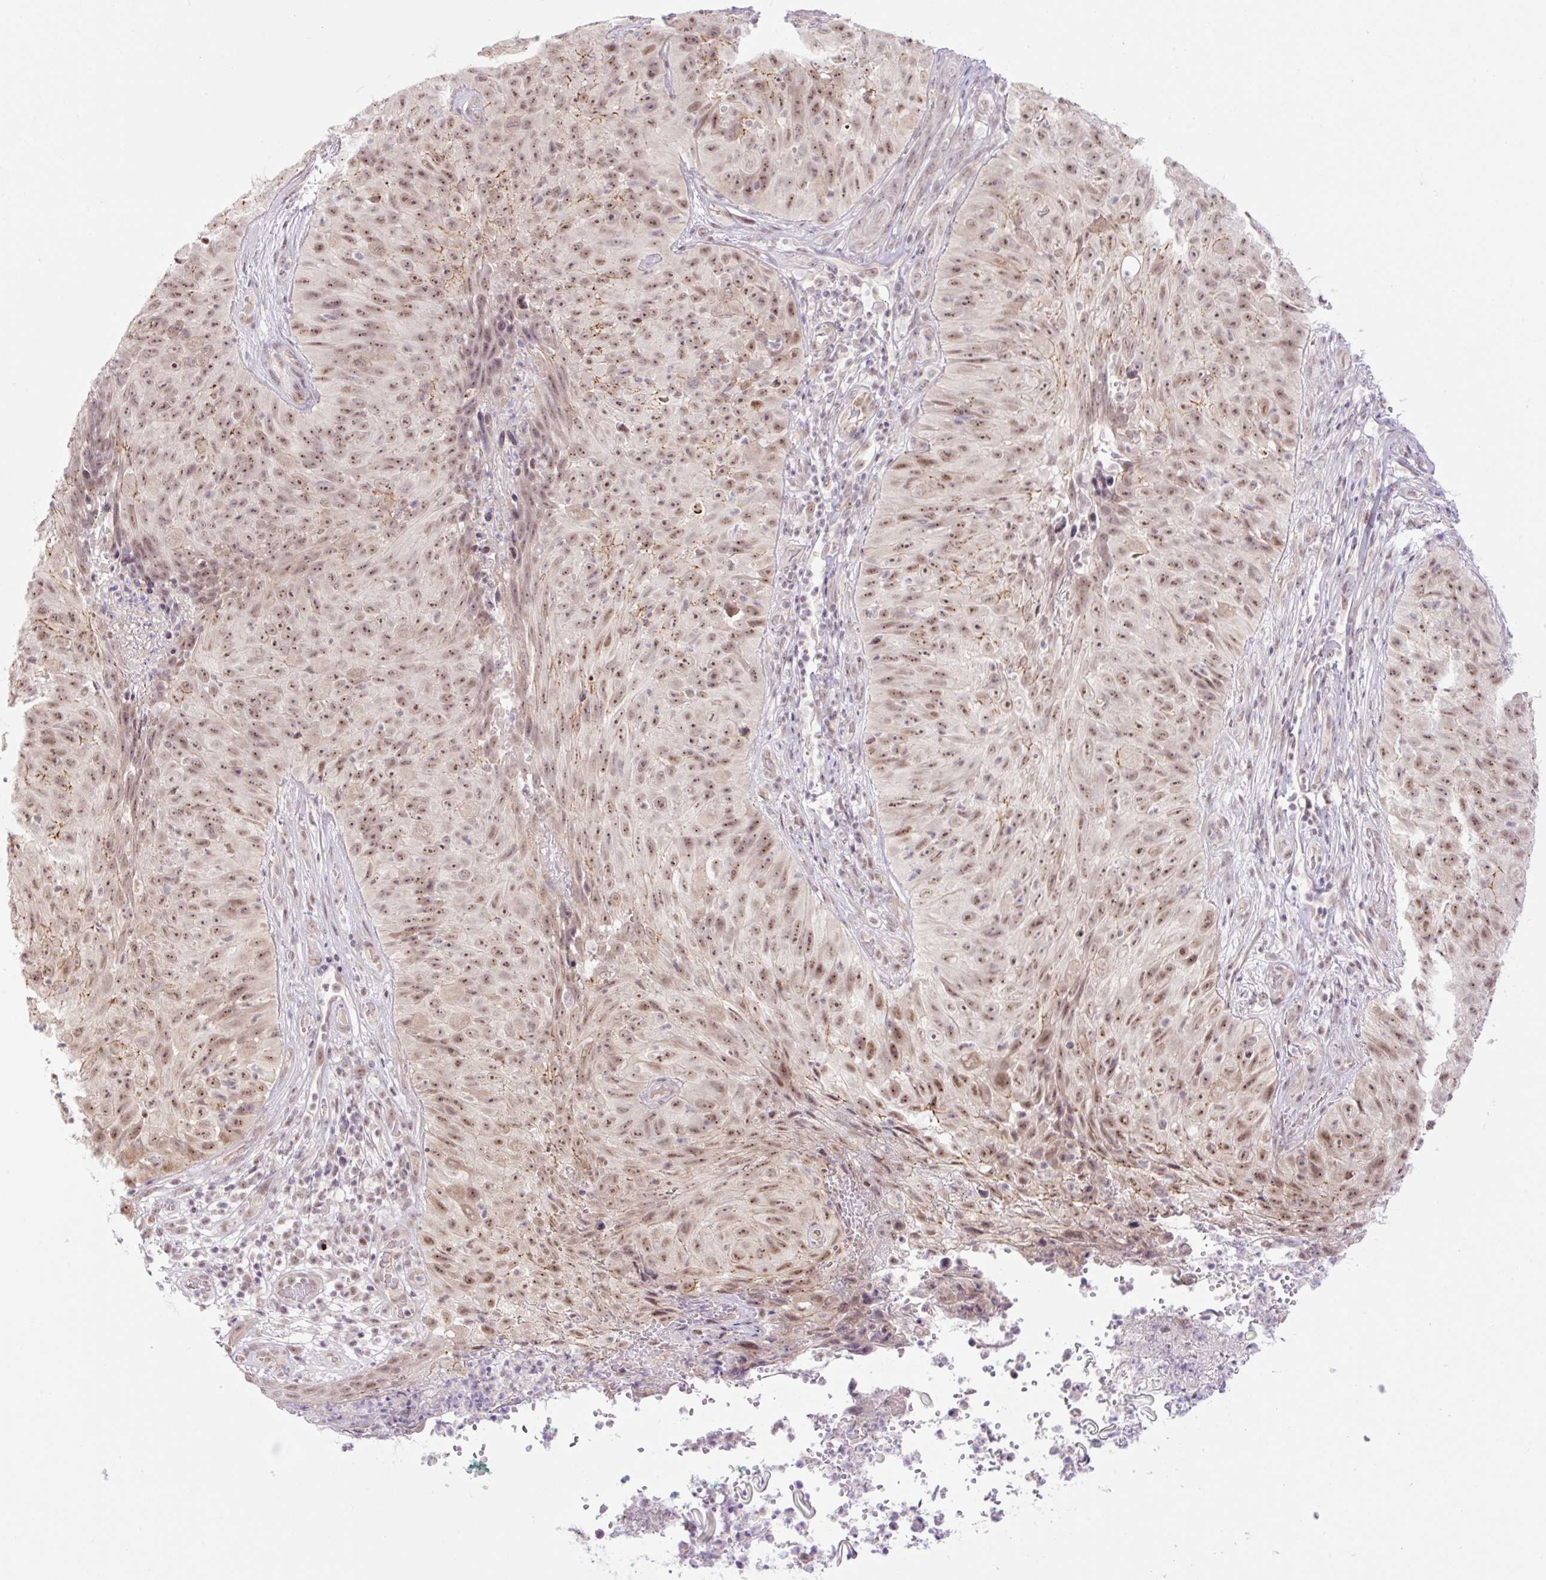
{"staining": {"intensity": "moderate", "quantity": ">75%", "location": "nuclear"}, "tissue": "skin cancer", "cell_type": "Tumor cells", "image_type": "cancer", "snomed": [{"axis": "morphology", "description": "Squamous cell carcinoma, NOS"}, {"axis": "topography", "description": "Skin"}], "caption": "DAB (3,3'-diaminobenzidine) immunohistochemical staining of human skin cancer (squamous cell carcinoma) exhibits moderate nuclear protein staining in about >75% of tumor cells. Immunohistochemistry stains the protein of interest in brown and the nuclei are stained blue.", "gene": "ICE1", "patient": {"sex": "female", "age": 87}}